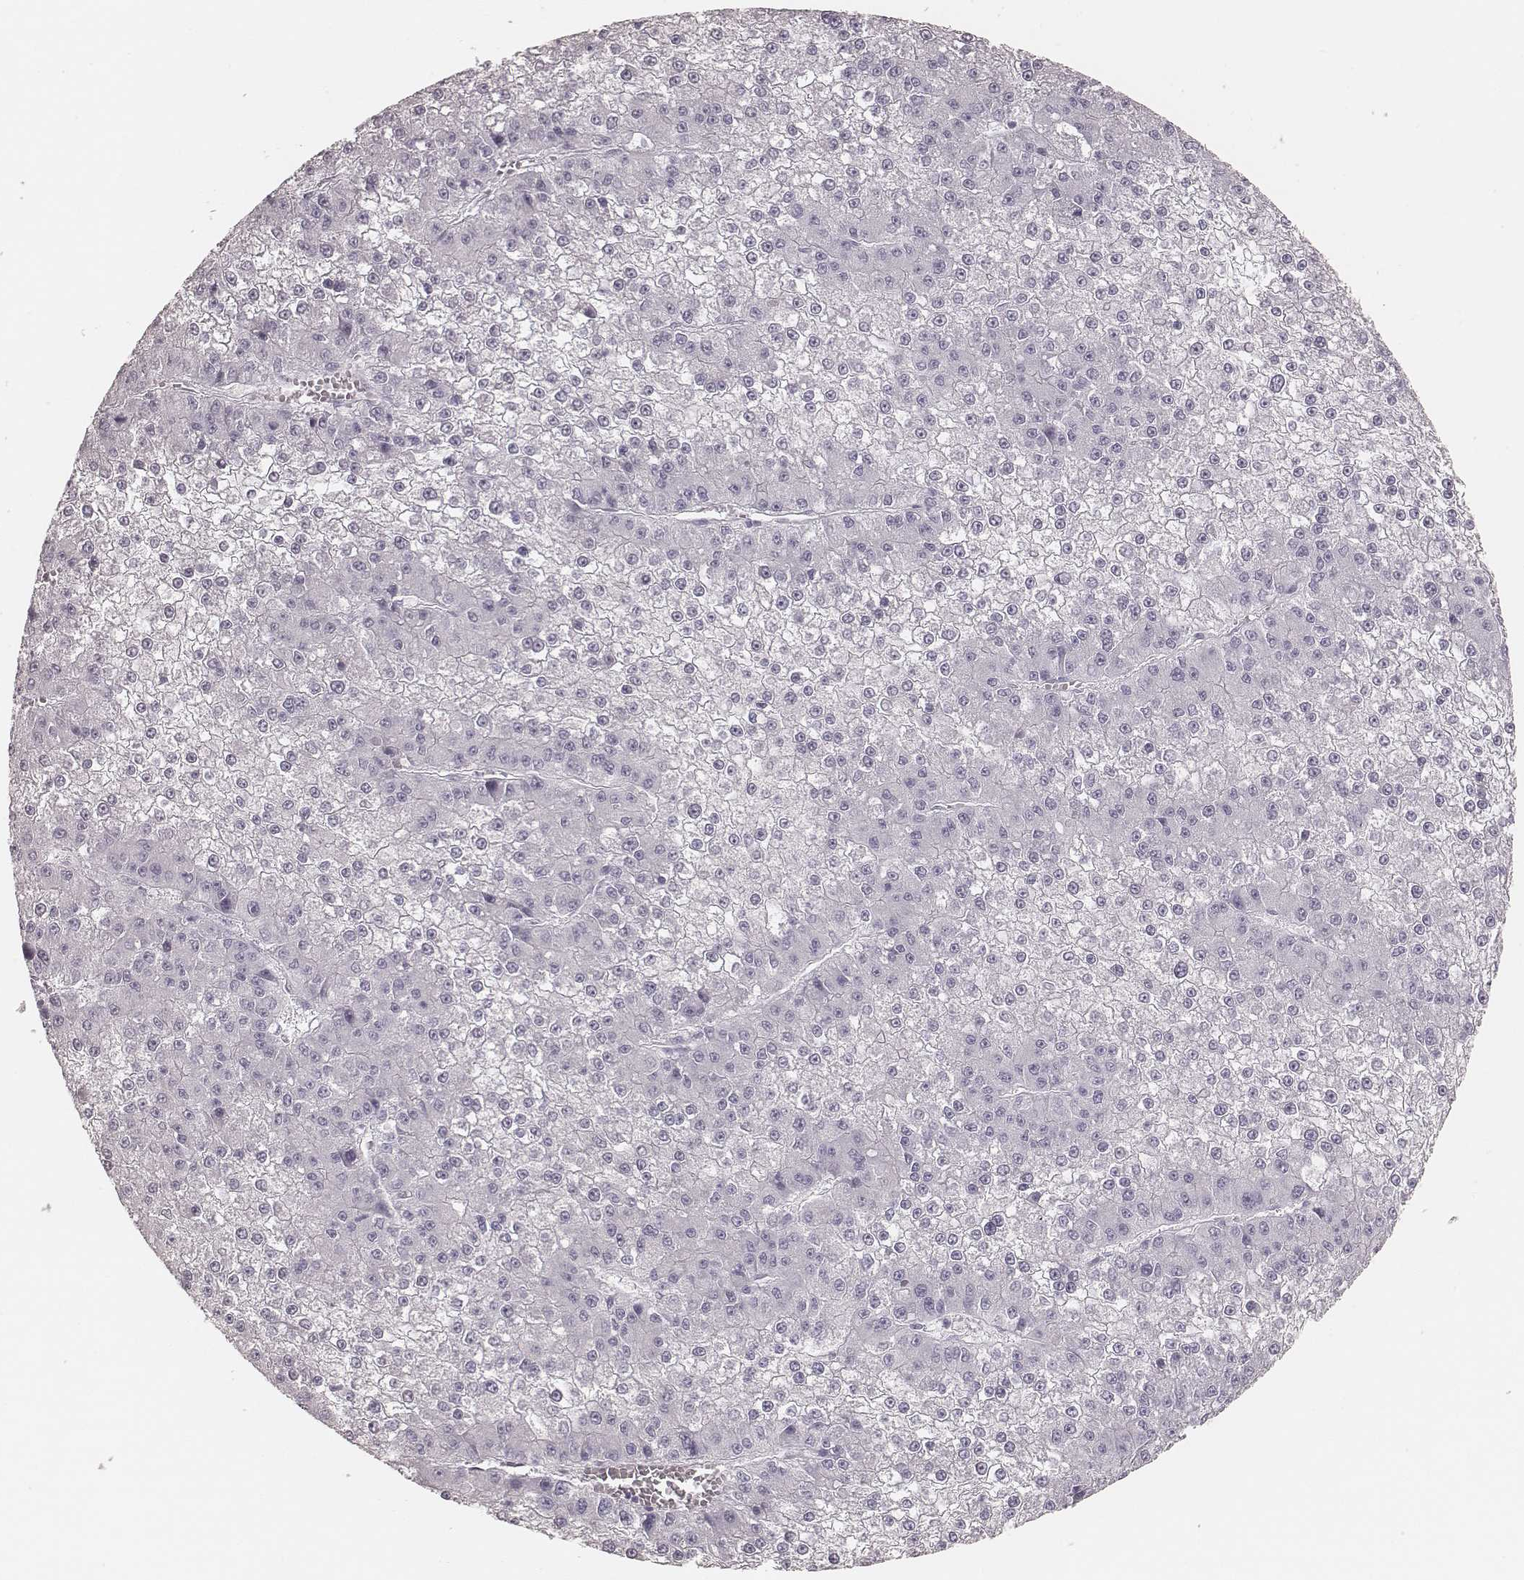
{"staining": {"intensity": "negative", "quantity": "none", "location": "none"}, "tissue": "liver cancer", "cell_type": "Tumor cells", "image_type": "cancer", "snomed": [{"axis": "morphology", "description": "Carcinoma, Hepatocellular, NOS"}, {"axis": "topography", "description": "Liver"}], "caption": "Hepatocellular carcinoma (liver) was stained to show a protein in brown. There is no significant expression in tumor cells.", "gene": "KRT82", "patient": {"sex": "female", "age": 73}}